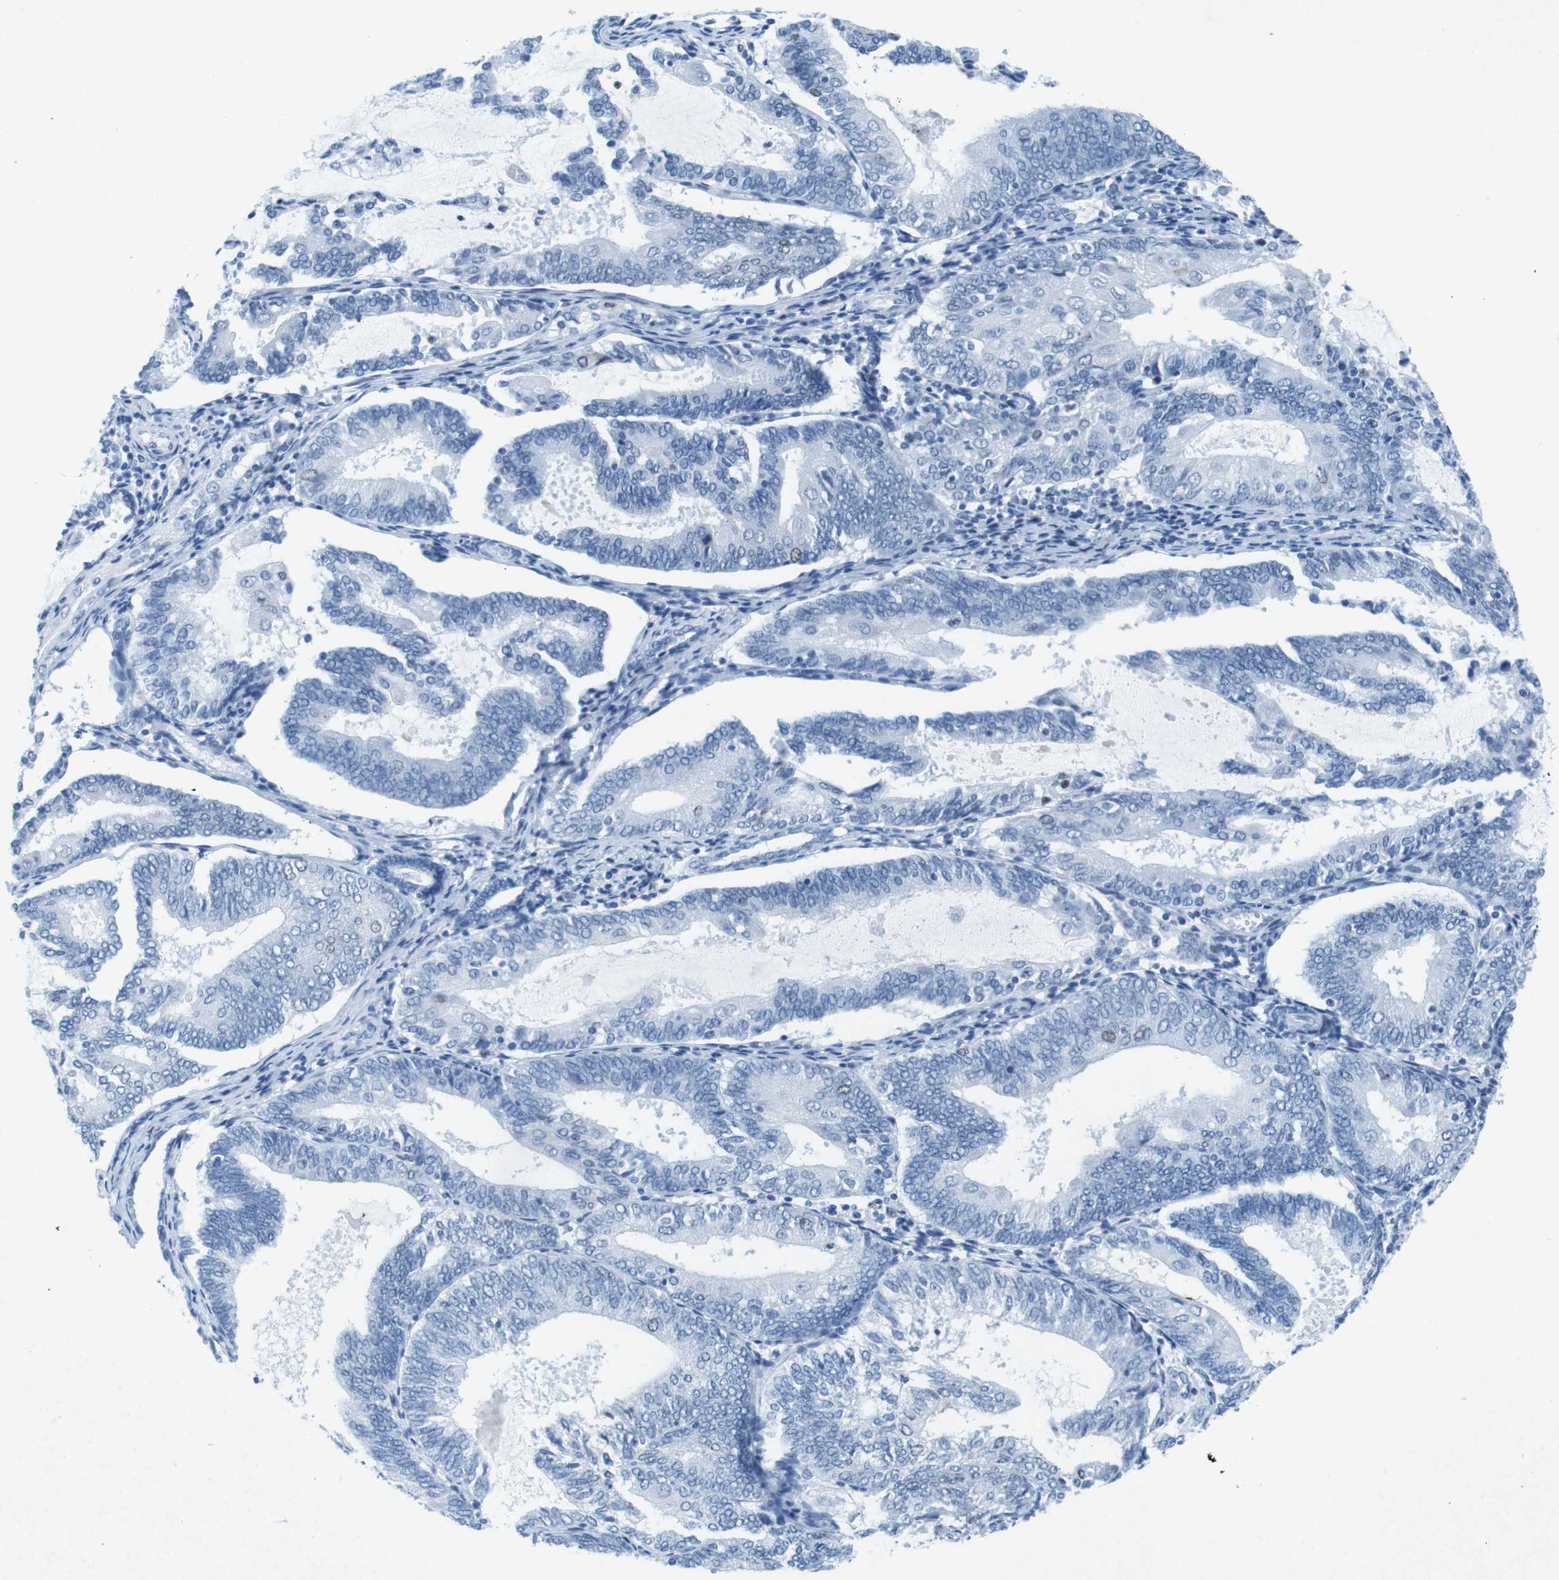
{"staining": {"intensity": "negative", "quantity": "none", "location": "none"}, "tissue": "endometrial cancer", "cell_type": "Tumor cells", "image_type": "cancer", "snomed": [{"axis": "morphology", "description": "Adenocarcinoma, NOS"}, {"axis": "topography", "description": "Endometrium"}], "caption": "High magnification brightfield microscopy of endometrial cancer (adenocarcinoma) stained with DAB (3,3'-diaminobenzidine) (brown) and counterstained with hematoxylin (blue): tumor cells show no significant staining. (DAB immunohistochemistry (IHC) visualized using brightfield microscopy, high magnification).", "gene": "CTAG1B", "patient": {"sex": "female", "age": 81}}